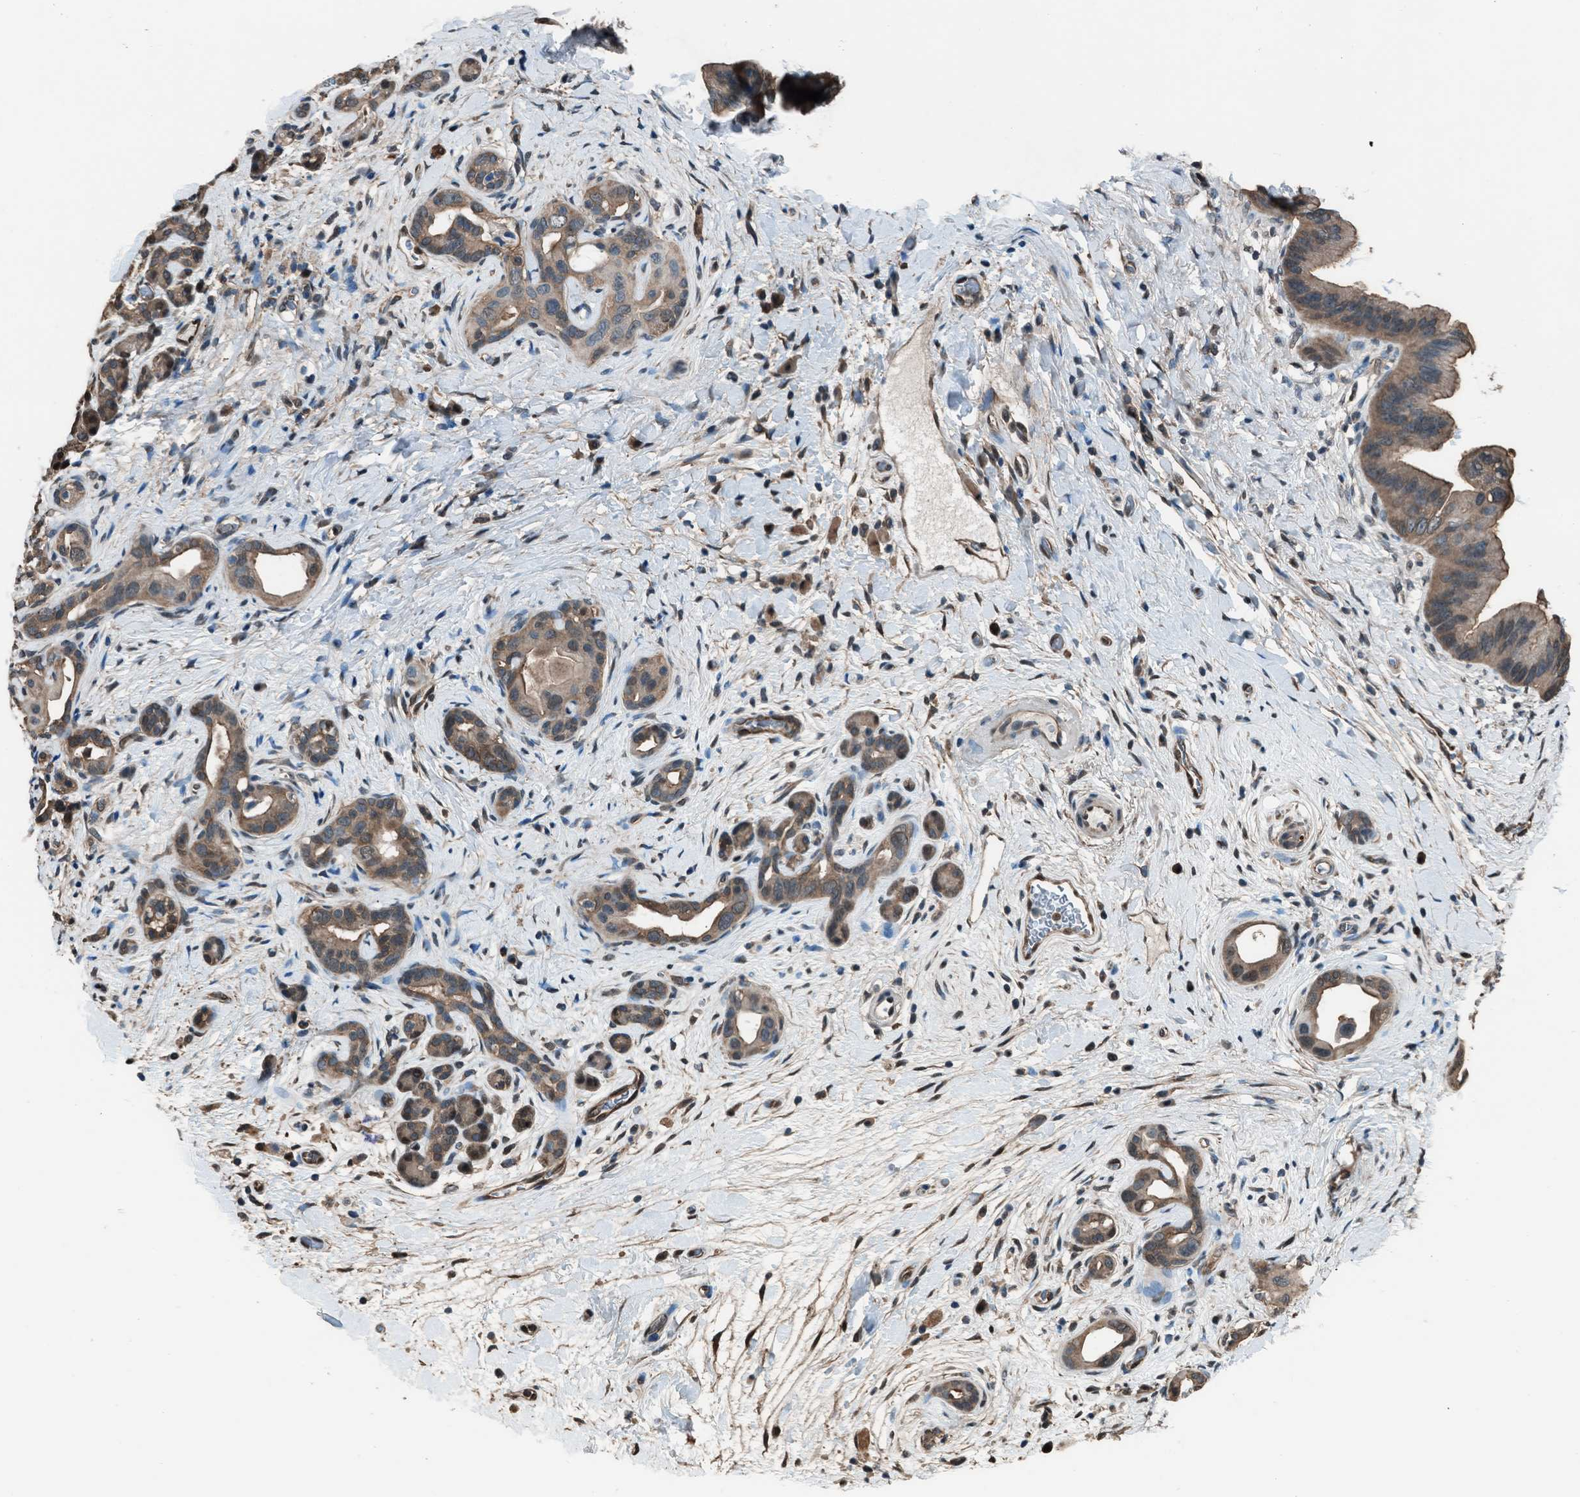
{"staining": {"intensity": "moderate", "quantity": ">75%", "location": "cytoplasmic/membranous"}, "tissue": "pancreatic cancer", "cell_type": "Tumor cells", "image_type": "cancer", "snomed": [{"axis": "morphology", "description": "Adenocarcinoma, NOS"}, {"axis": "topography", "description": "Pancreas"}], "caption": "Immunohistochemical staining of pancreatic adenocarcinoma reveals medium levels of moderate cytoplasmic/membranous expression in approximately >75% of tumor cells.", "gene": "YWHAG", "patient": {"sex": "male", "age": 55}}